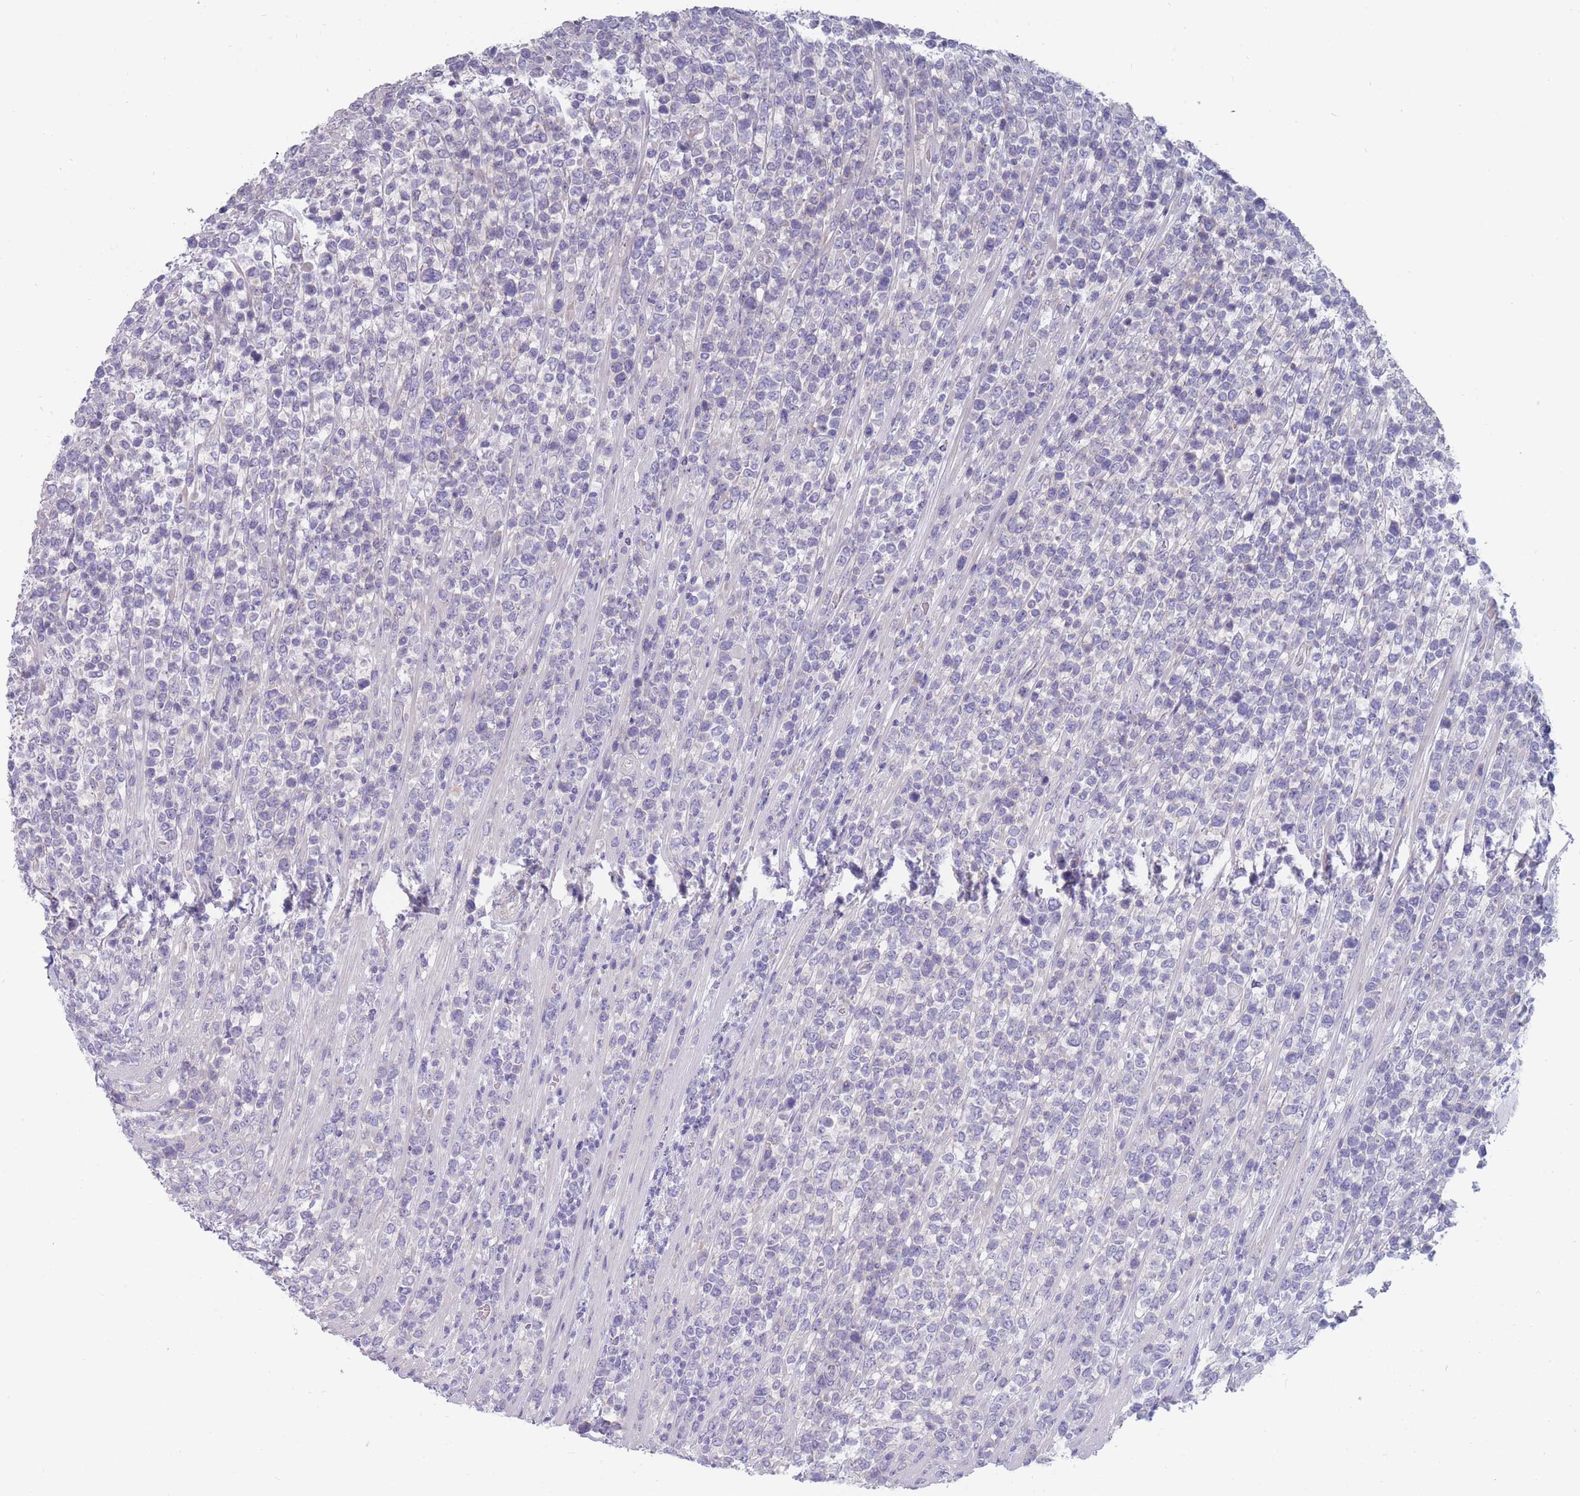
{"staining": {"intensity": "negative", "quantity": "none", "location": "none"}, "tissue": "lymphoma", "cell_type": "Tumor cells", "image_type": "cancer", "snomed": [{"axis": "morphology", "description": "Malignant lymphoma, non-Hodgkin's type, High grade"}, {"axis": "topography", "description": "Soft tissue"}], "caption": "The histopathology image demonstrates no staining of tumor cells in high-grade malignant lymphoma, non-Hodgkin's type. (IHC, brightfield microscopy, high magnification).", "gene": "PIGU", "patient": {"sex": "female", "age": 56}}